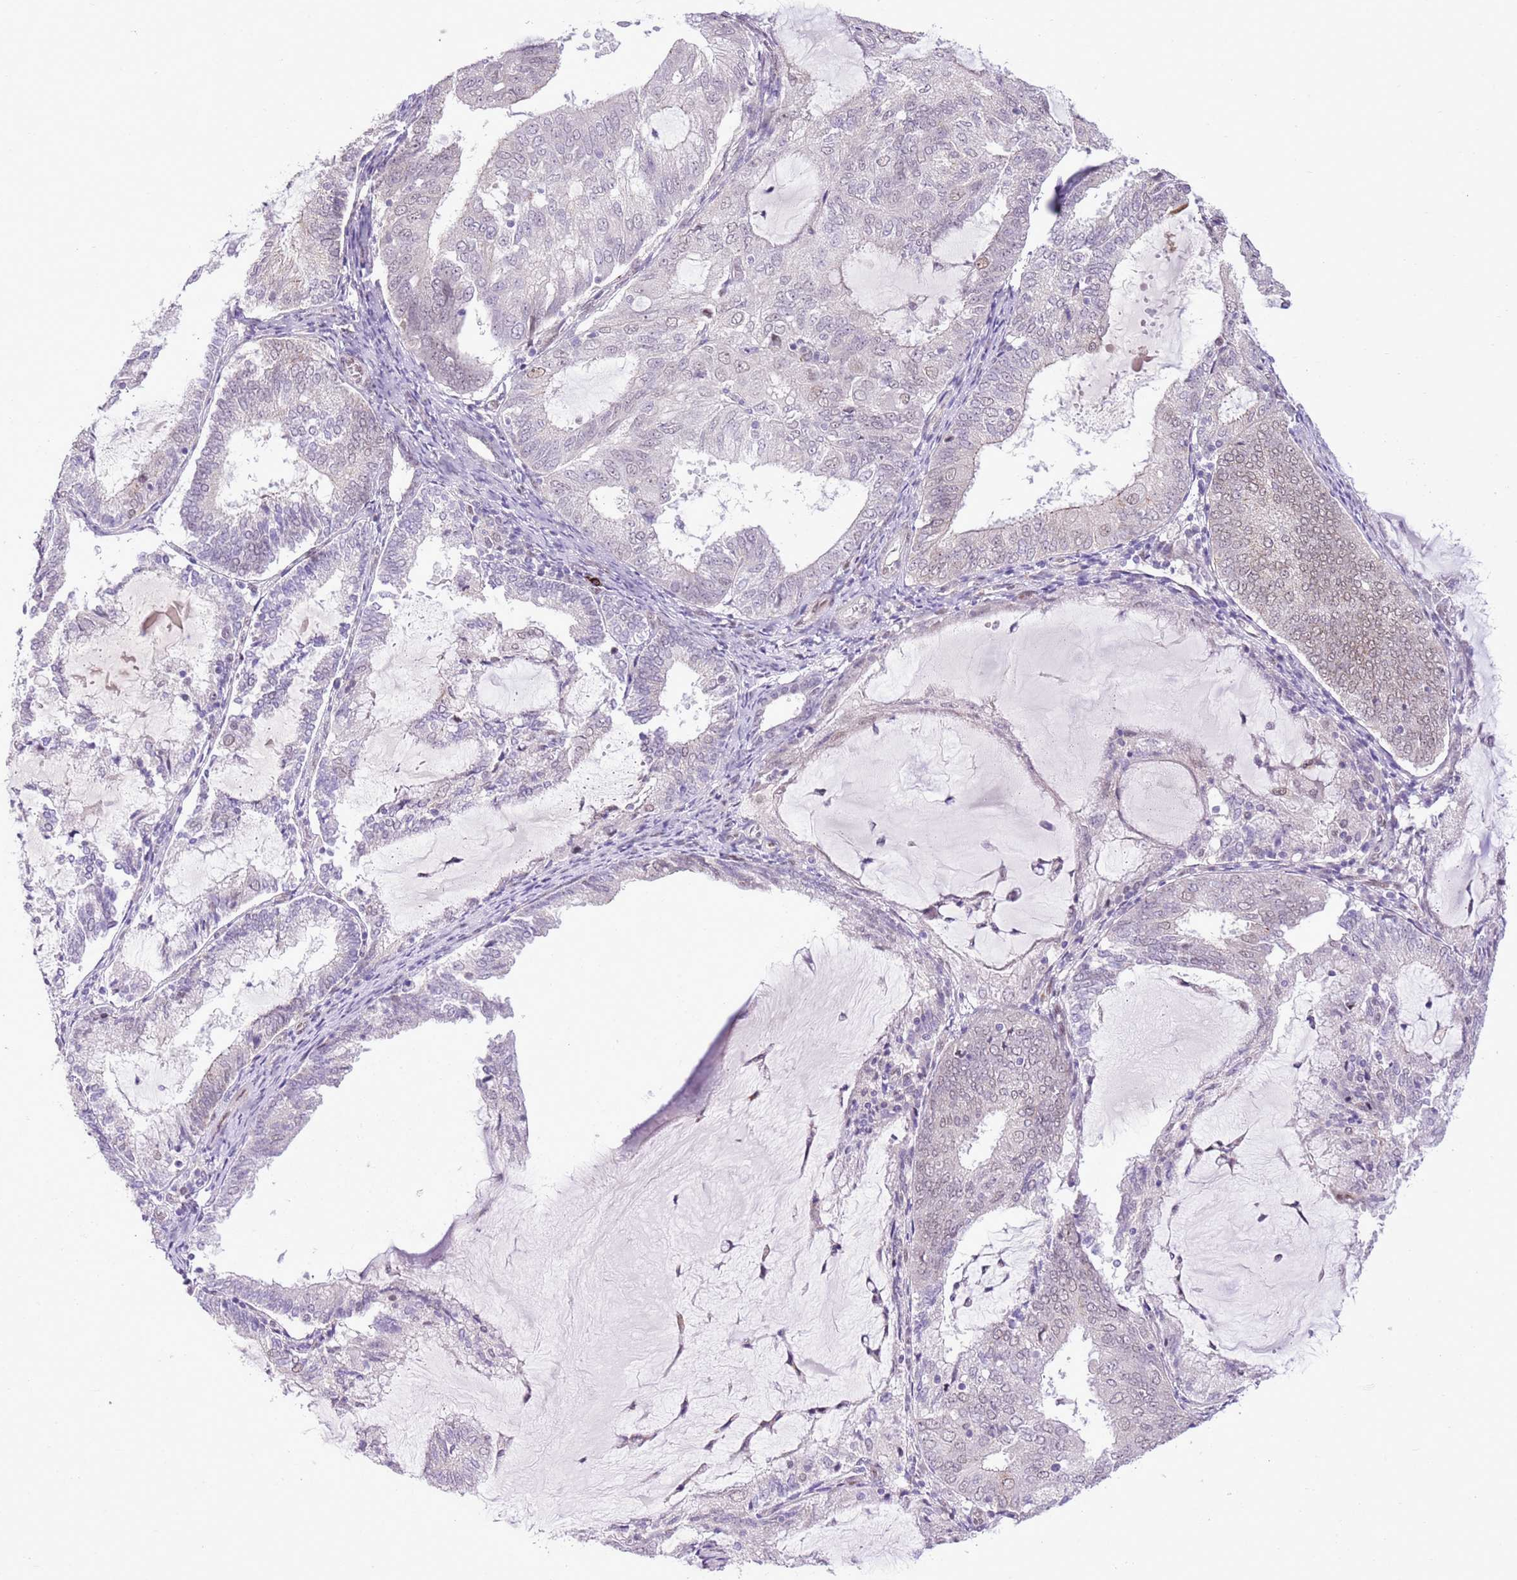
{"staining": {"intensity": "weak", "quantity": "<25%", "location": "nuclear"}, "tissue": "endometrial cancer", "cell_type": "Tumor cells", "image_type": "cancer", "snomed": [{"axis": "morphology", "description": "Adenocarcinoma, NOS"}, {"axis": "topography", "description": "Endometrium"}], "caption": "The micrograph displays no staining of tumor cells in adenocarcinoma (endometrial). The staining was performed using DAB (3,3'-diaminobenzidine) to visualize the protein expression in brown, while the nuclei were stained in blue with hematoxylin (Magnification: 20x).", "gene": "NACC2", "patient": {"sex": "female", "age": 81}}